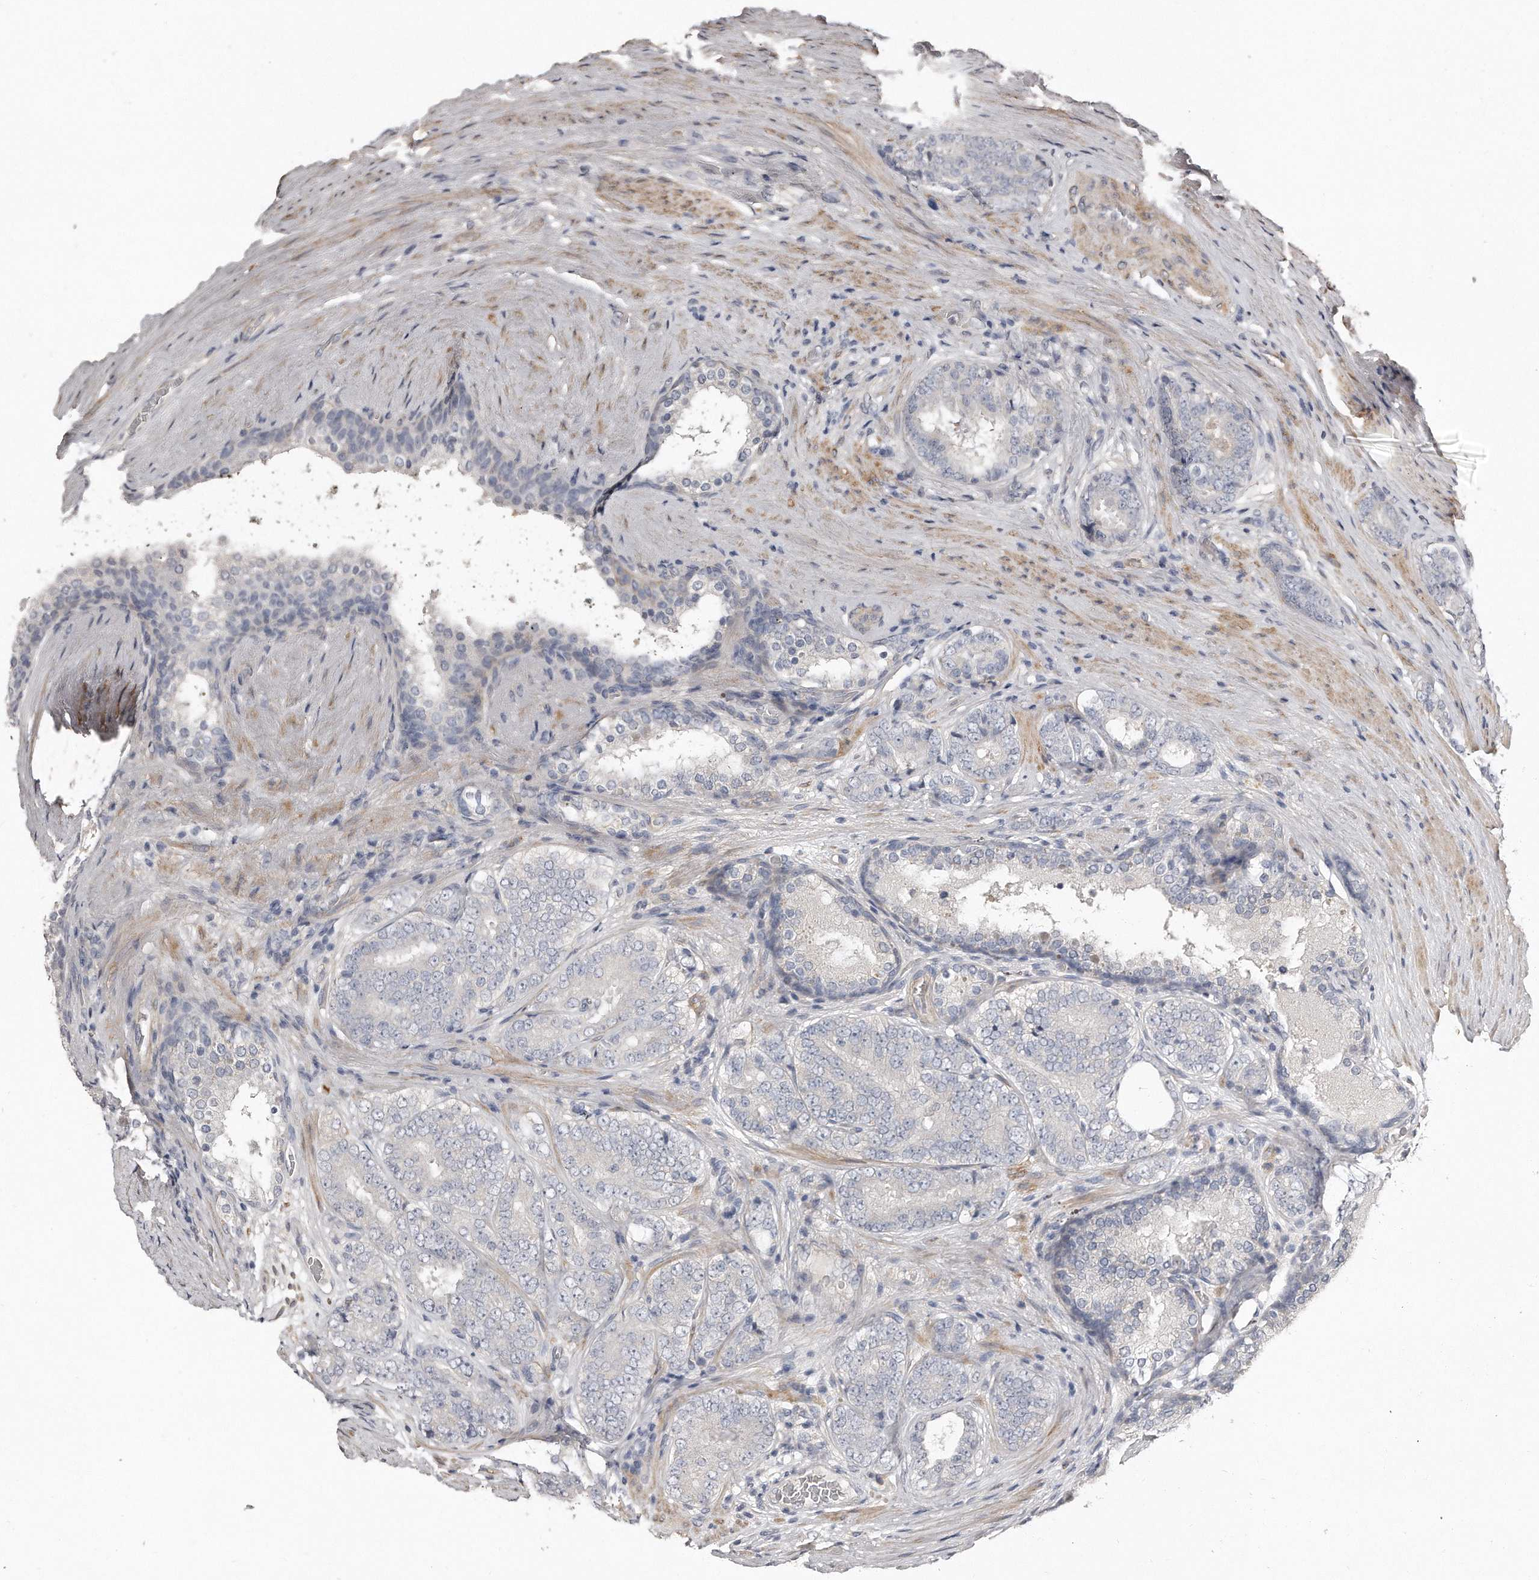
{"staining": {"intensity": "negative", "quantity": "none", "location": "none"}, "tissue": "prostate cancer", "cell_type": "Tumor cells", "image_type": "cancer", "snomed": [{"axis": "morphology", "description": "Adenocarcinoma, High grade"}, {"axis": "topography", "description": "Prostate"}], "caption": "The immunohistochemistry (IHC) micrograph has no significant expression in tumor cells of prostate cancer (adenocarcinoma (high-grade)) tissue.", "gene": "LMOD1", "patient": {"sex": "male", "age": 56}}